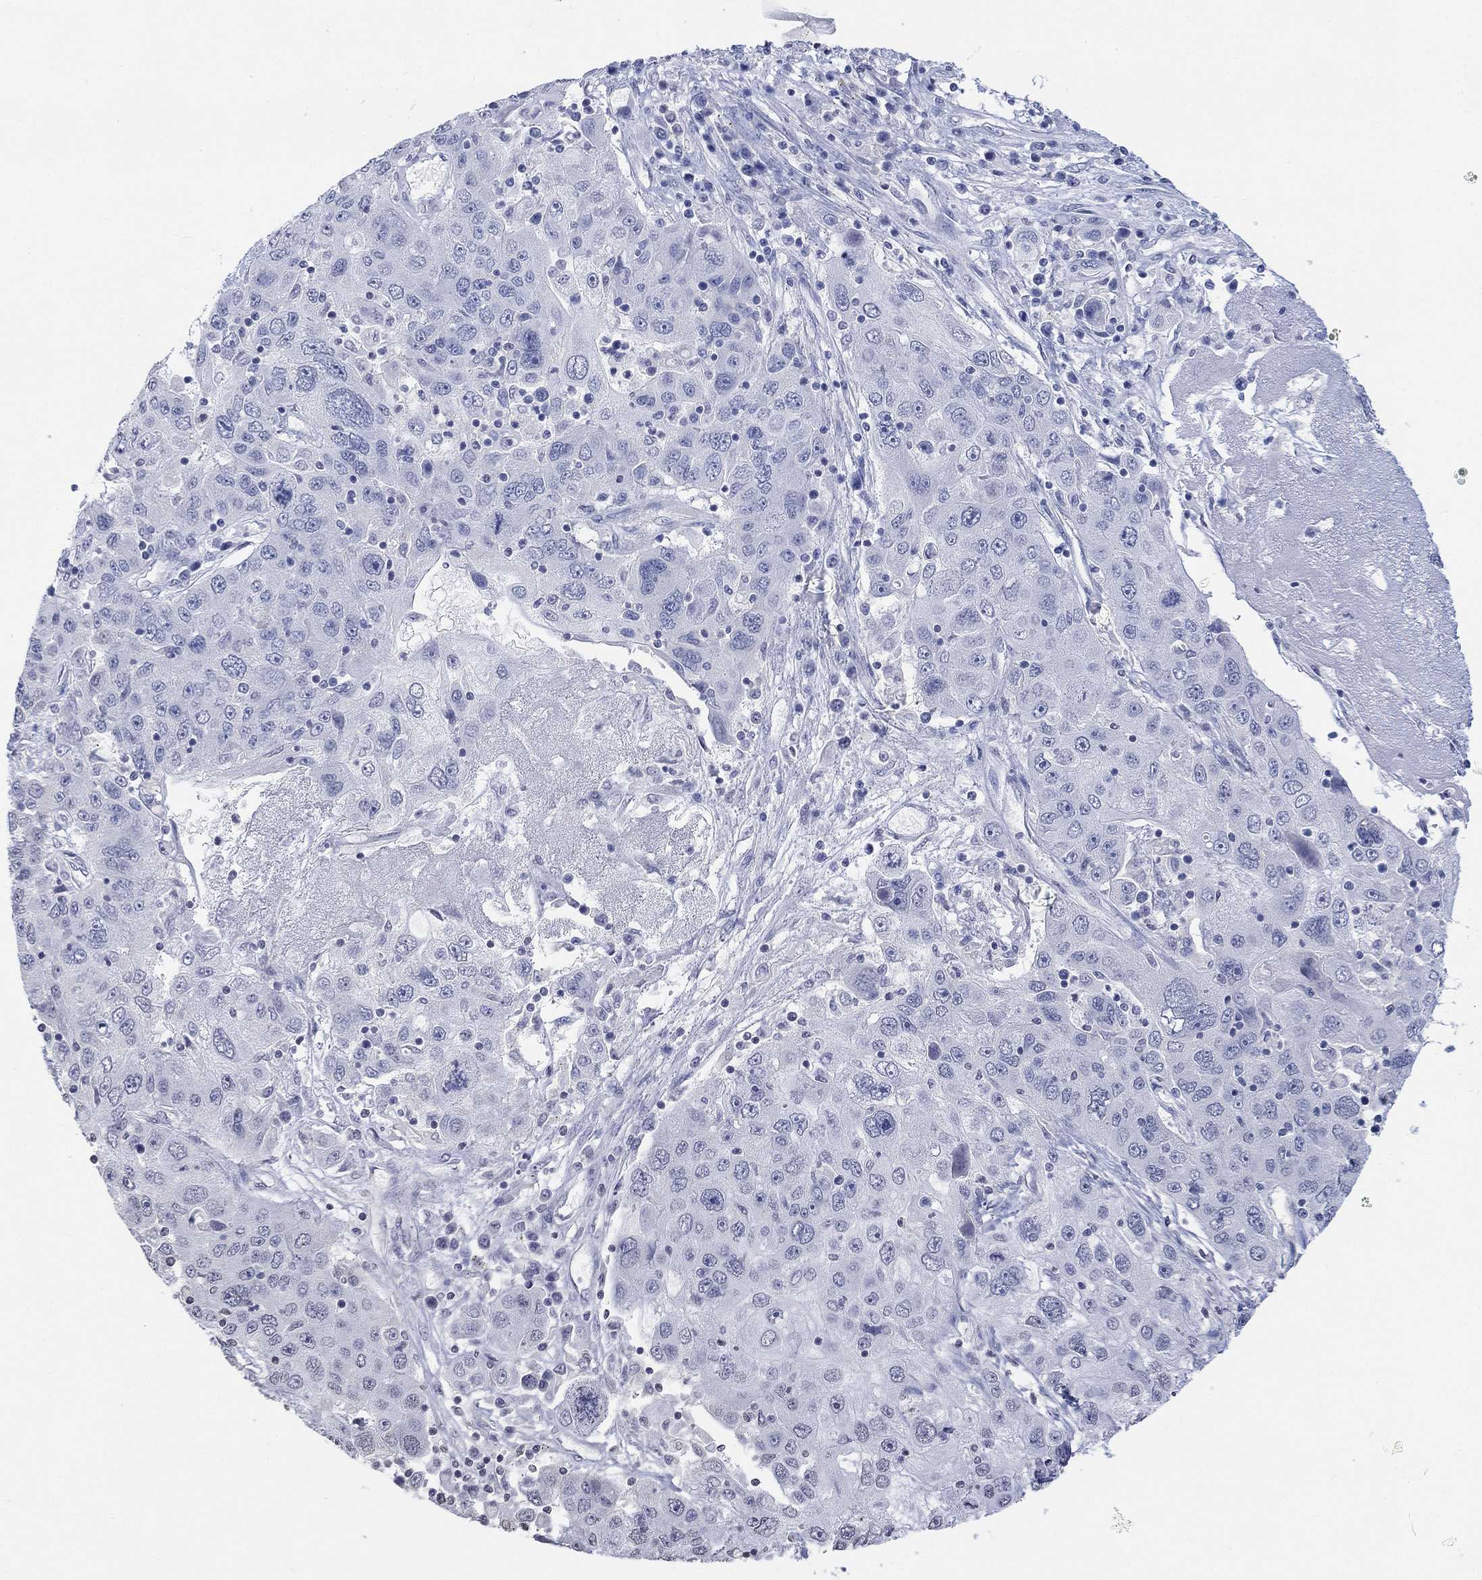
{"staining": {"intensity": "negative", "quantity": "none", "location": "none"}, "tissue": "stomach cancer", "cell_type": "Tumor cells", "image_type": "cancer", "snomed": [{"axis": "morphology", "description": "Adenocarcinoma, NOS"}, {"axis": "topography", "description": "Stomach"}], "caption": "Immunohistochemistry (IHC) of stomach cancer (adenocarcinoma) demonstrates no positivity in tumor cells.", "gene": "TMEM255A", "patient": {"sex": "male", "age": 56}}